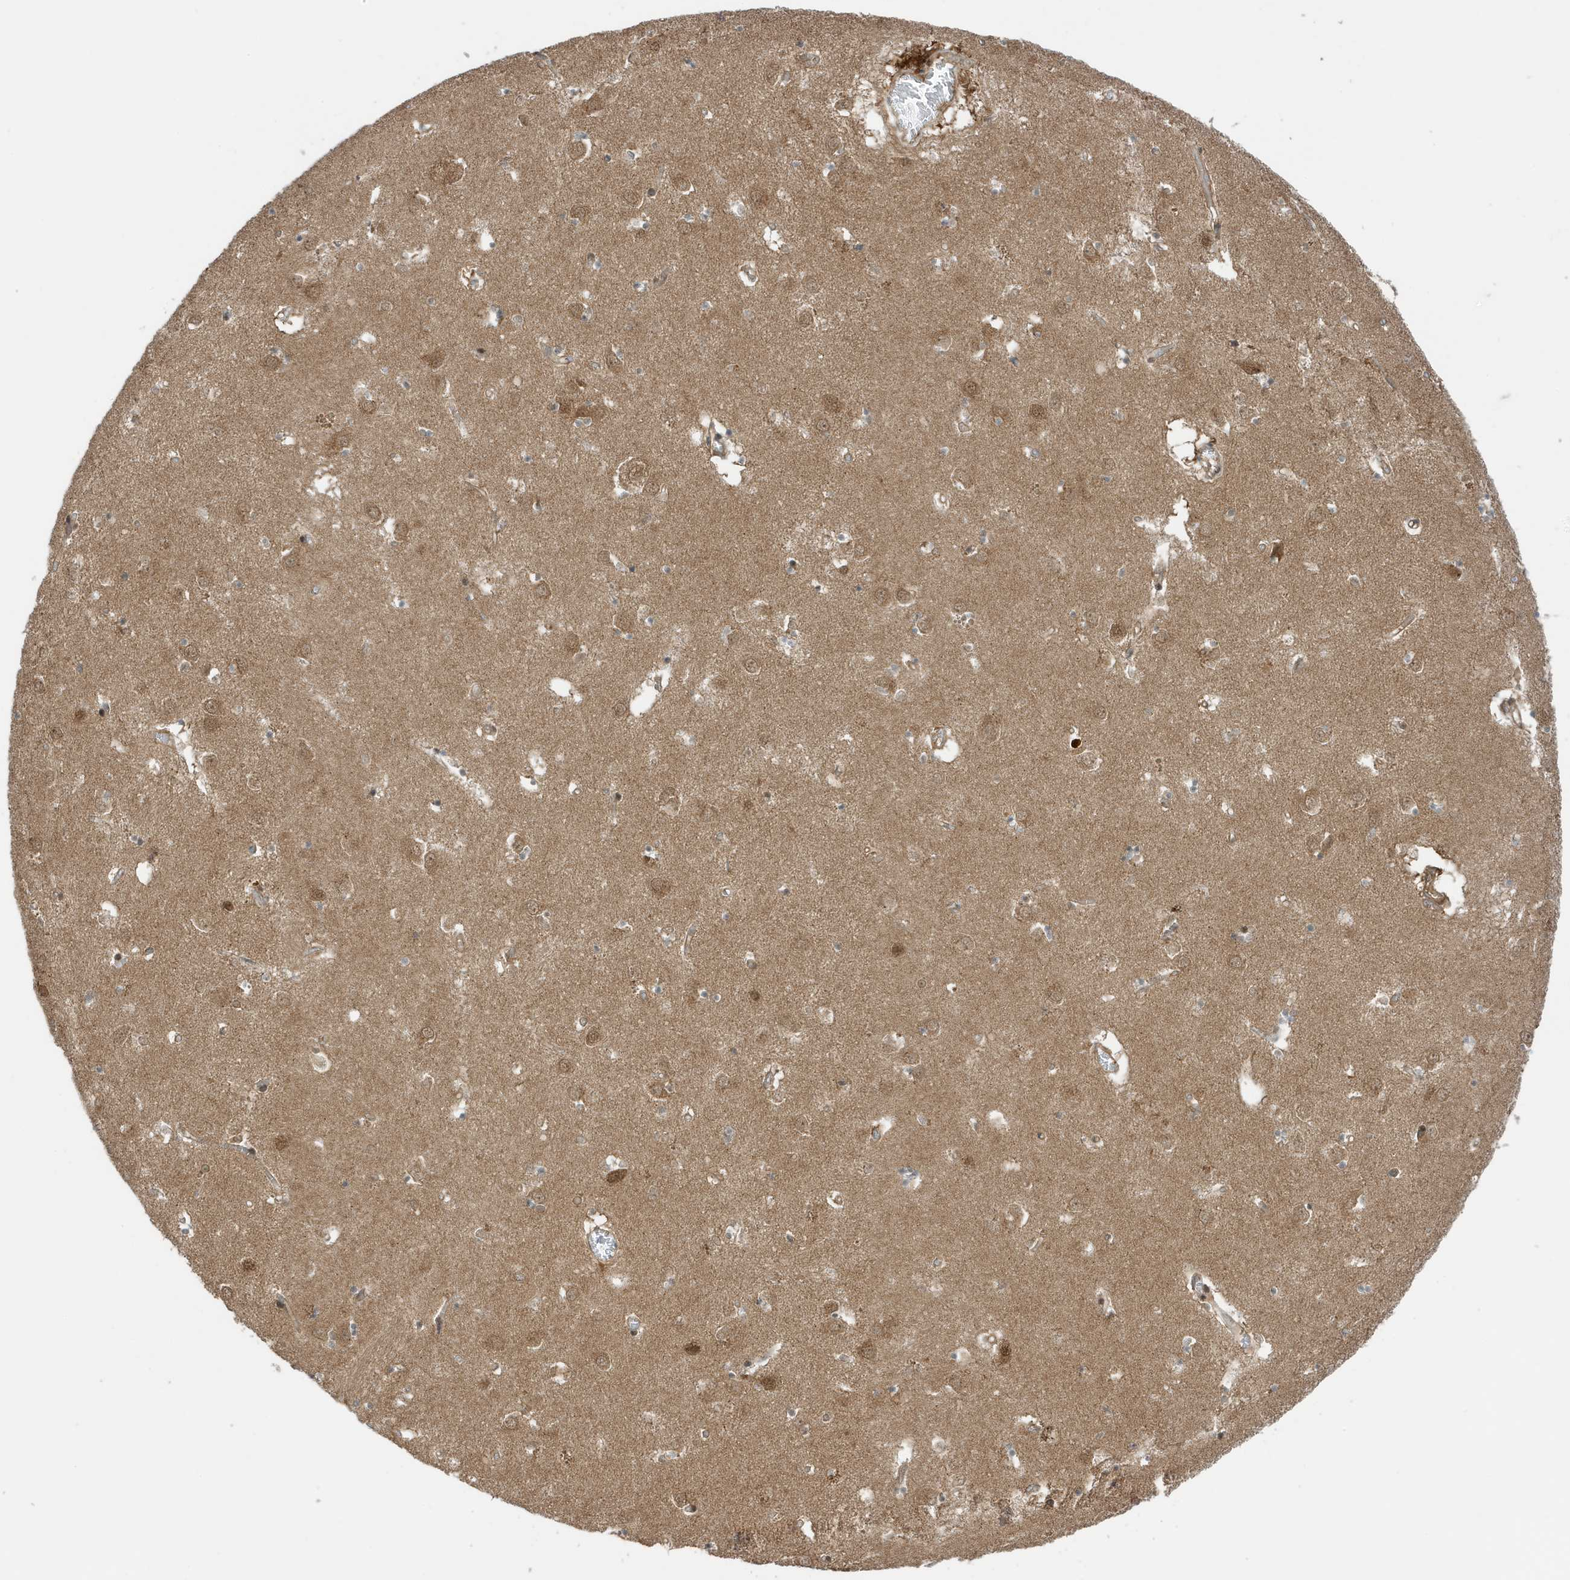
{"staining": {"intensity": "moderate", "quantity": "<25%", "location": "cytoplasmic/membranous"}, "tissue": "caudate", "cell_type": "Glial cells", "image_type": "normal", "snomed": [{"axis": "morphology", "description": "Normal tissue, NOS"}, {"axis": "topography", "description": "Lateral ventricle wall"}], "caption": "Moderate cytoplasmic/membranous positivity for a protein is seen in approximately <25% of glial cells of unremarkable caudate using immunohistochemistry.", "gene": "DHX36", "patient": {"sex": "male", "age": 70}}